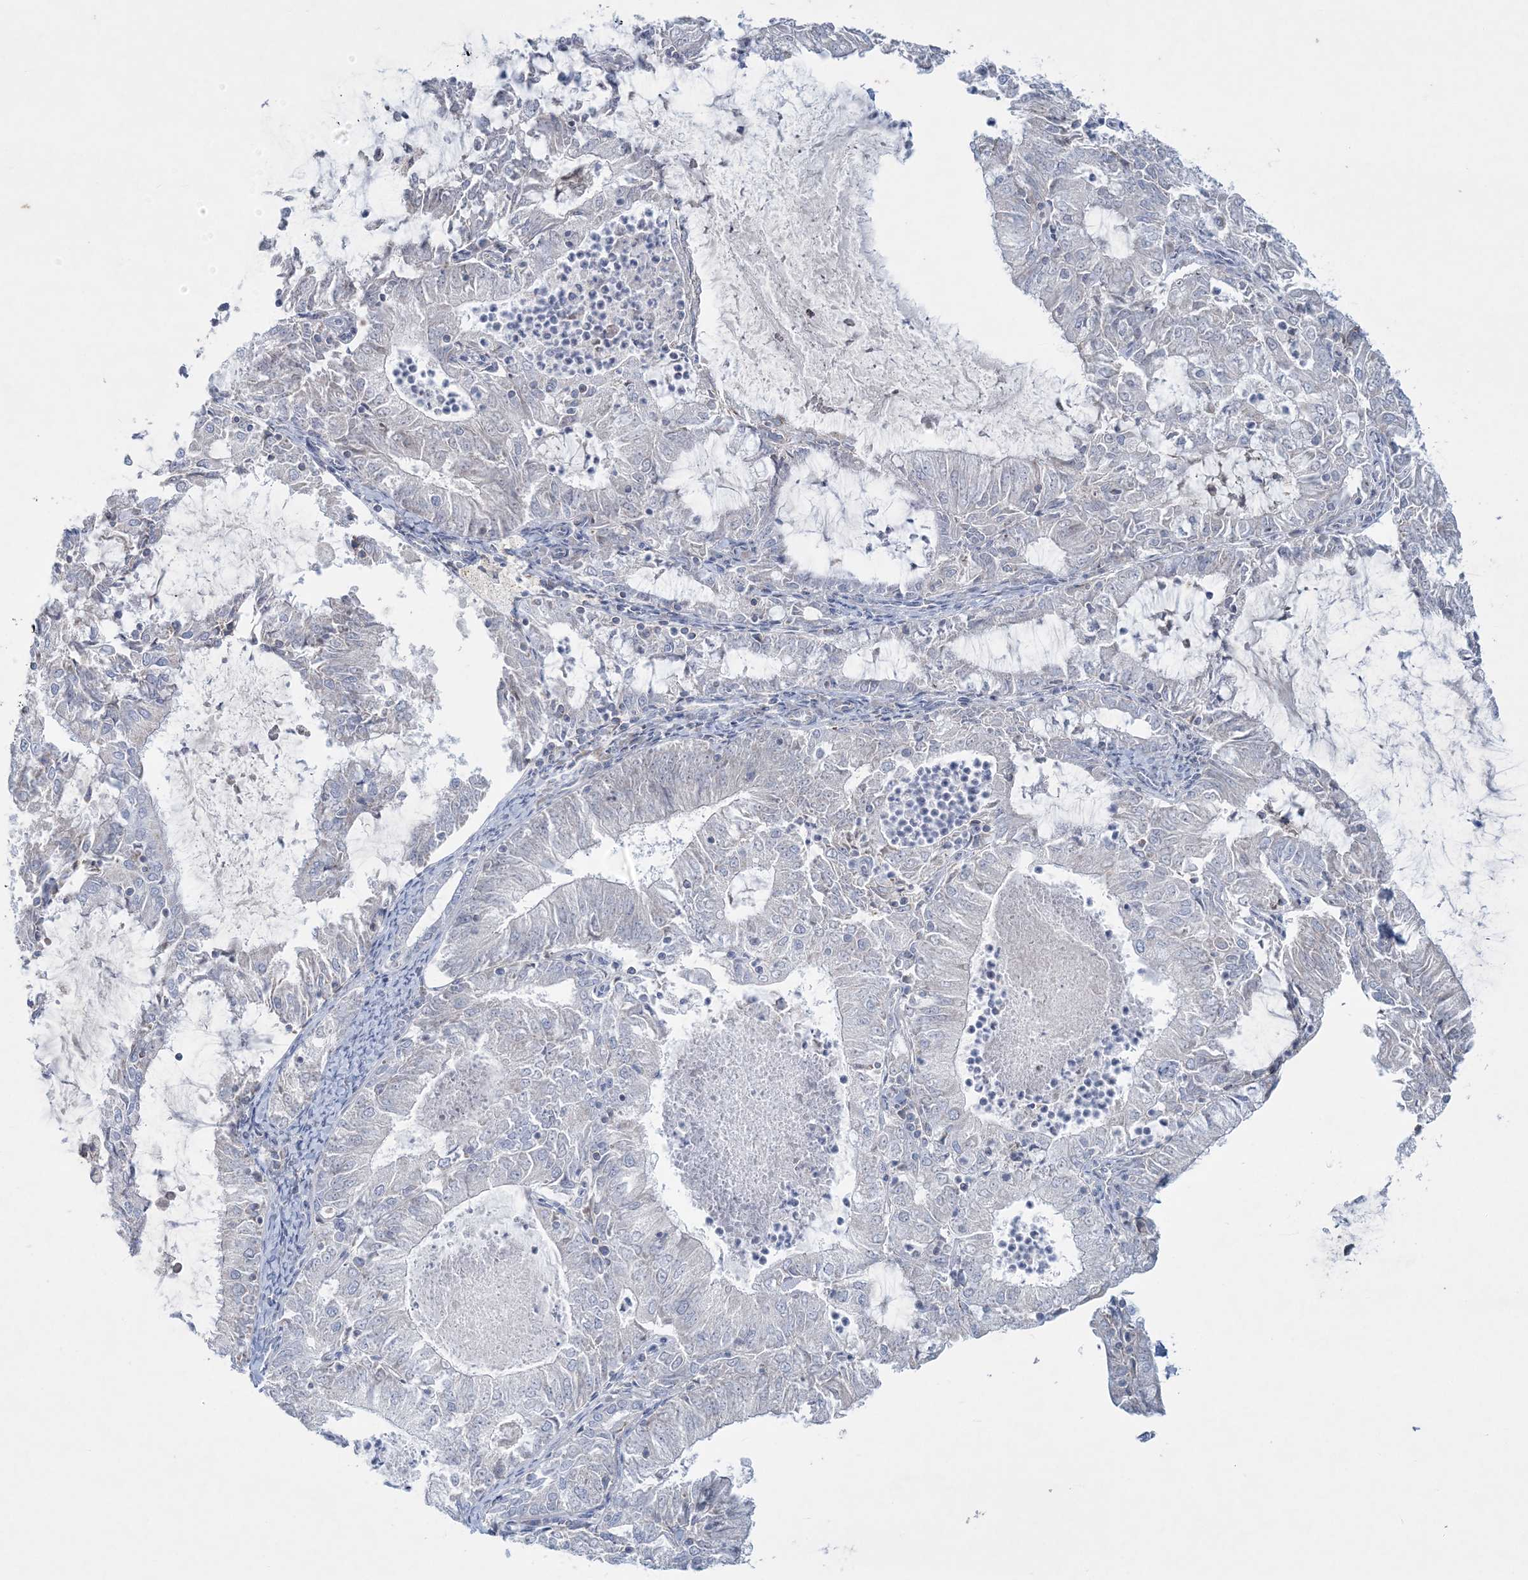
{"staining": {"intensity": "negative", "quantity": "none", "location": "none"}, "tissue": "endometrial cancer", "cell_type": "Tumor cells", "image_type": "cancer", "snomed": [{"axis": "morphology", "description": "Adenocarcinoma, NOS"}, {"axis": "topography", "description": "Endometrium"}], "caption": "Immunohistochemical staining of human adenocarcinoma (endometrial) reveals no significant staining in tumor cells.", "gene": "TBC1D7", "patient": {"sex": "female", "age": 57}}